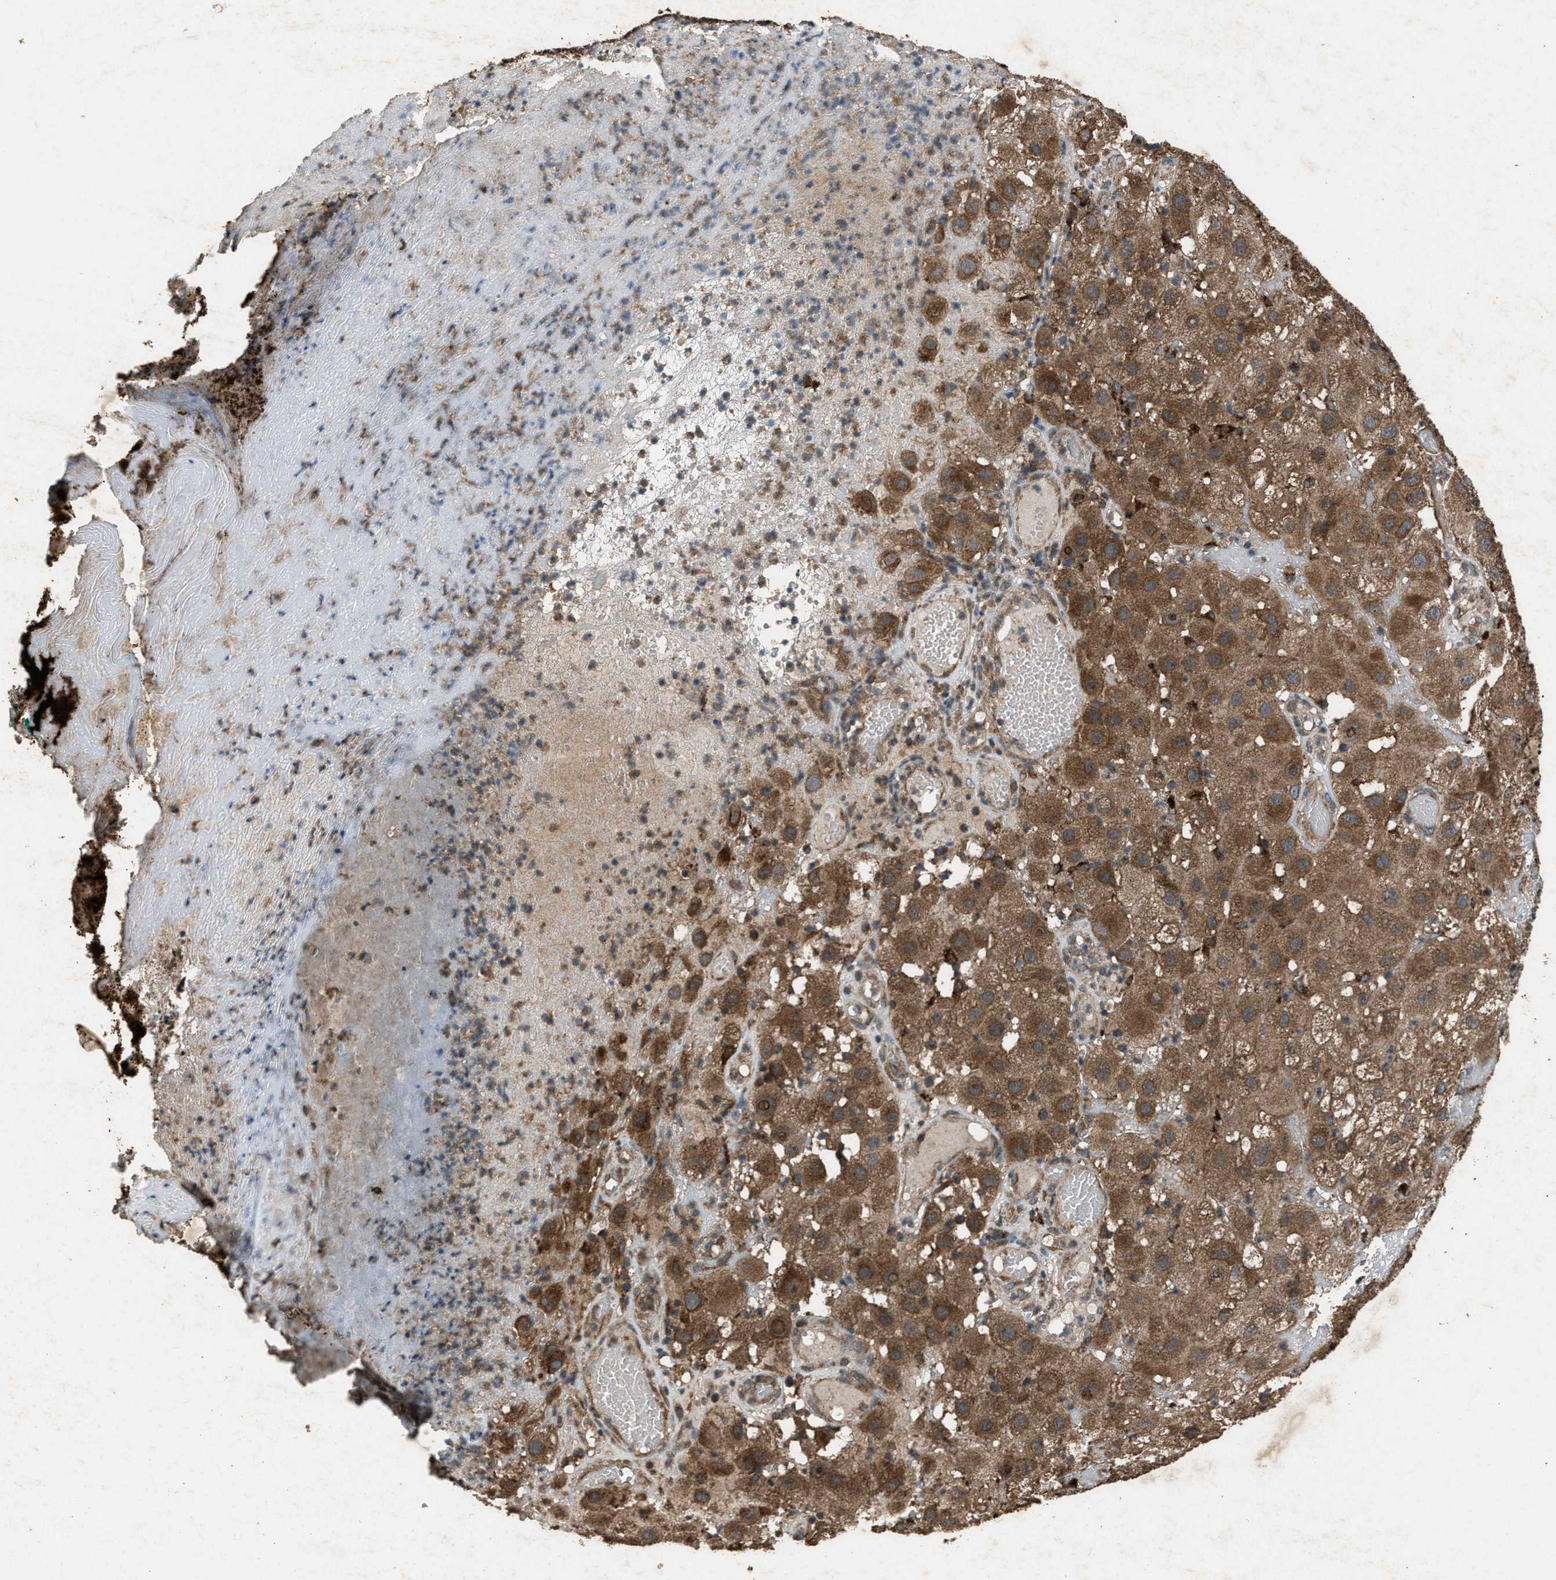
{"staining": {"intensity": "moderate", "quantity": ">75%", "location": "cytoplasmic/membranous"}, "tissue": "melanoma", "cell_type": "Tumor cells", "image_type": "cancer", "snomed": [{"axis": "morphology", "description": "Malignant melanoma, NOS"}, {"axis": "topography", "description": "Skin"}], "caption": "Moderate cytoplasmic/membranous staining is appreciated in approximately >75% of tumor cells in malignant melanoma.", "gene": "PSMD1", "patient": {"sex": "female", "age": 81}}